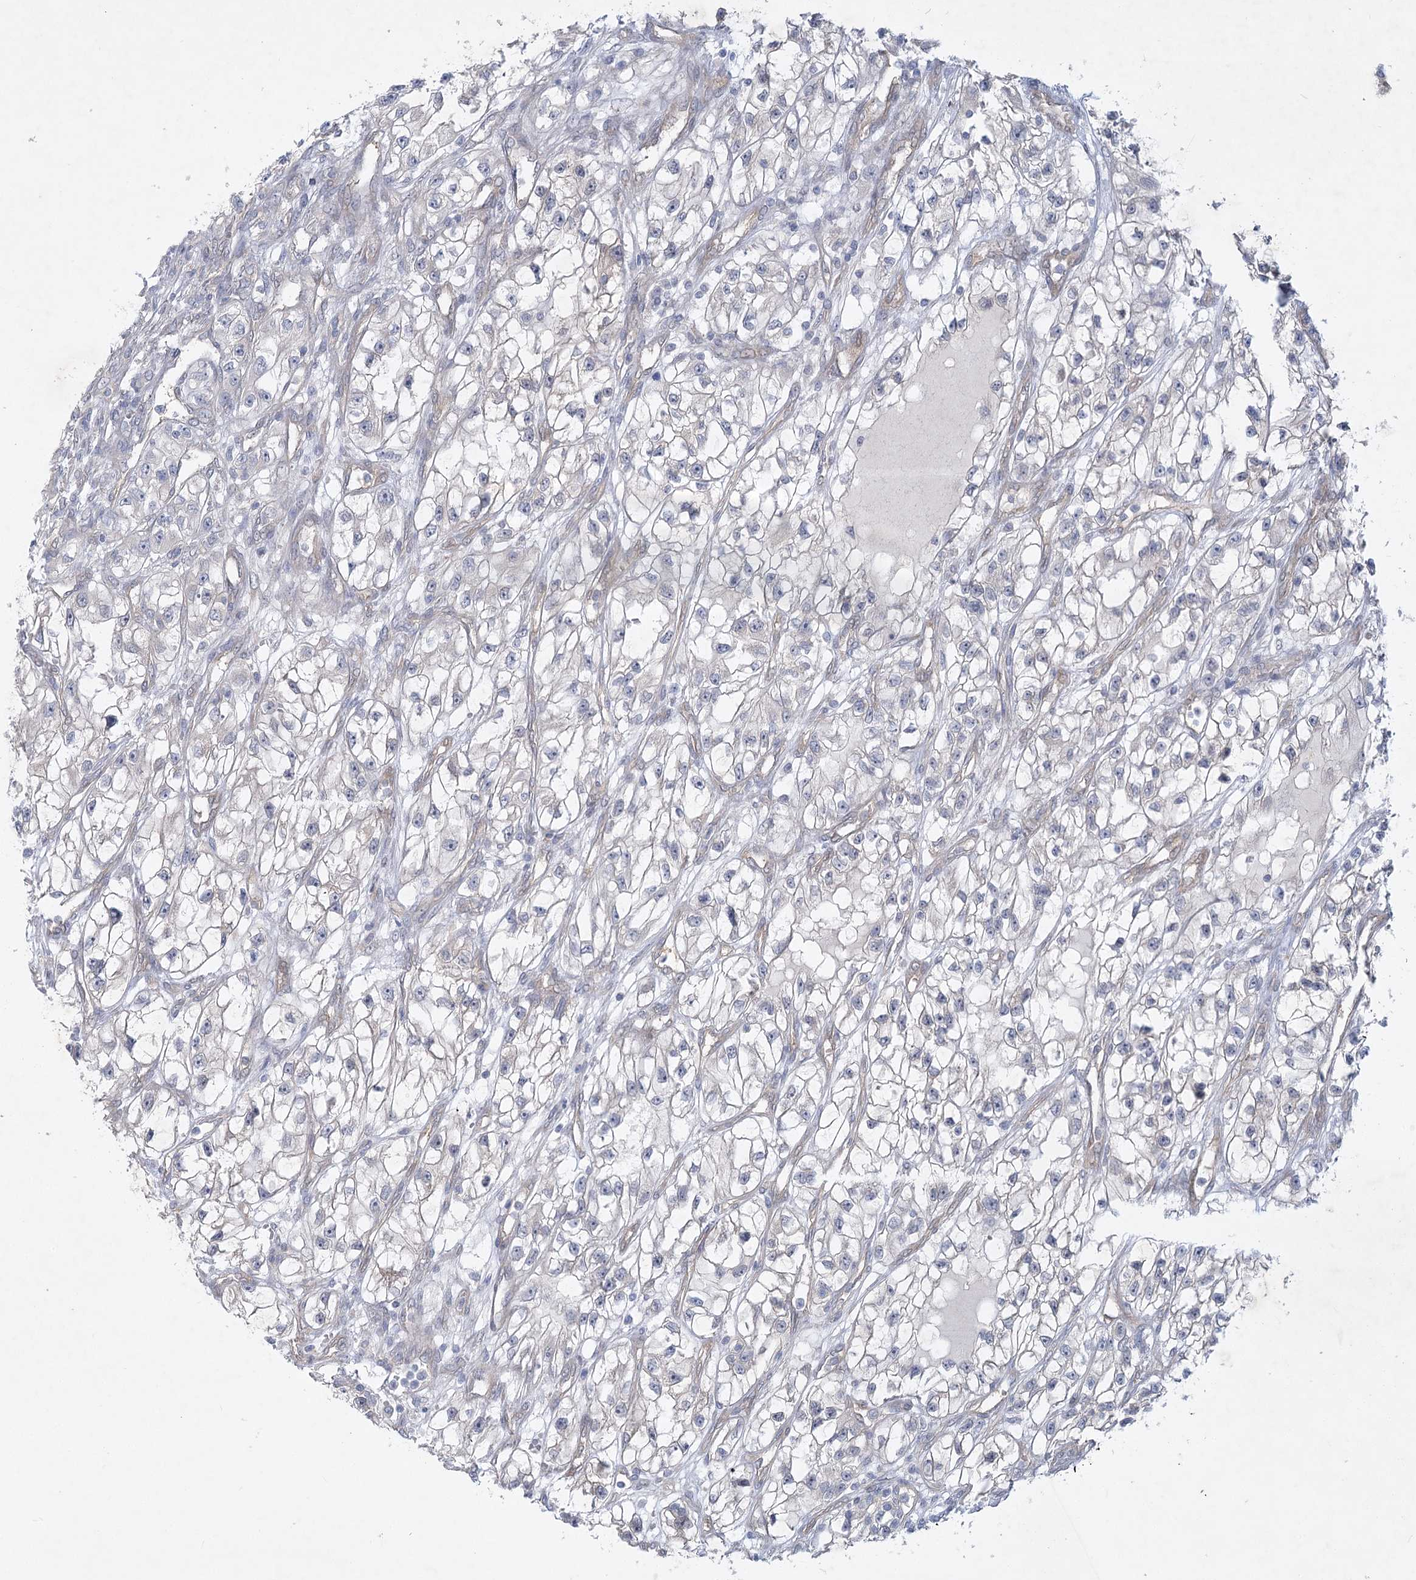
{"staining": {"intensity": "negative", "quantity": "none", "location": "none"}, "tissue": "renal cancer", "cell_type": "Tumor cells", "image_type": "cancer", "snomed": [{"axis": "morphology", "description": "Adenocarcinoma, NOS"}, {"axis": "topography", "description": "Kidney"}], "caption": "Immunohistochemical staining of human renal cancer exhibits no significant staining in tumor cells.", "gene": "AAMDC", "patient": {"sex": "female", "age": 57}}